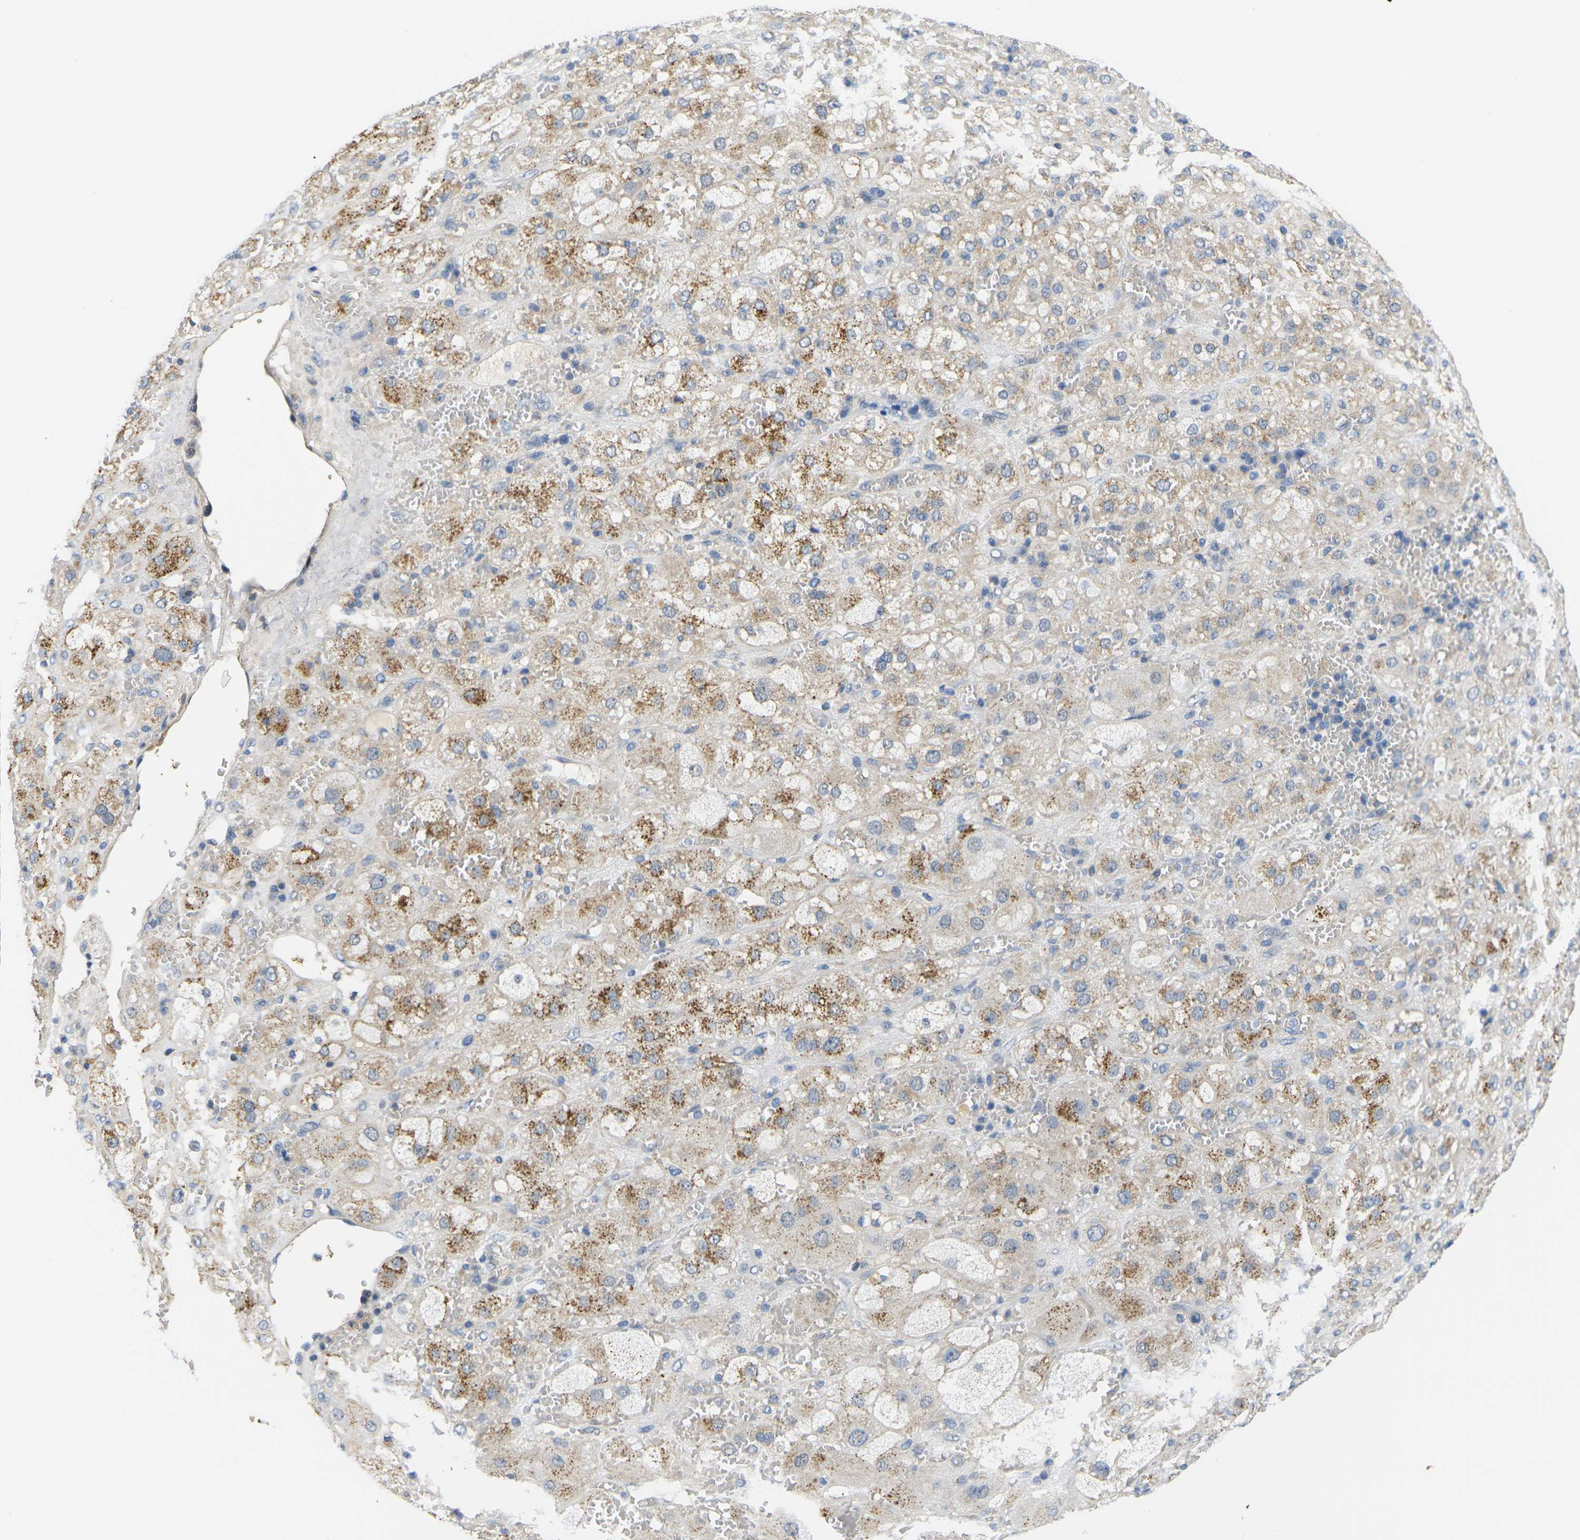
{"staining": {"intensity": "moderate", "quantity": "25%-75%", "location": "cytoplasmic/membranous"}, "tissue": "adrenal gland", "cell_type": "Glandular cells", "image_type": "normal", "snomed": [{"axis": "morphology", "description": "Normal tissue, NOS"}, {"axis": "topography", "description": "Adrenal gland"}], "caption": "A brown stain labels moderate cytoplasmic/membranous expression of a protein in glandular cells of benign human adrenal gland. (Brightfield microscopy of DAB IHC at high magnification).", "gene": "OTOF", "patient": {"sex": "female", "age": 47}}